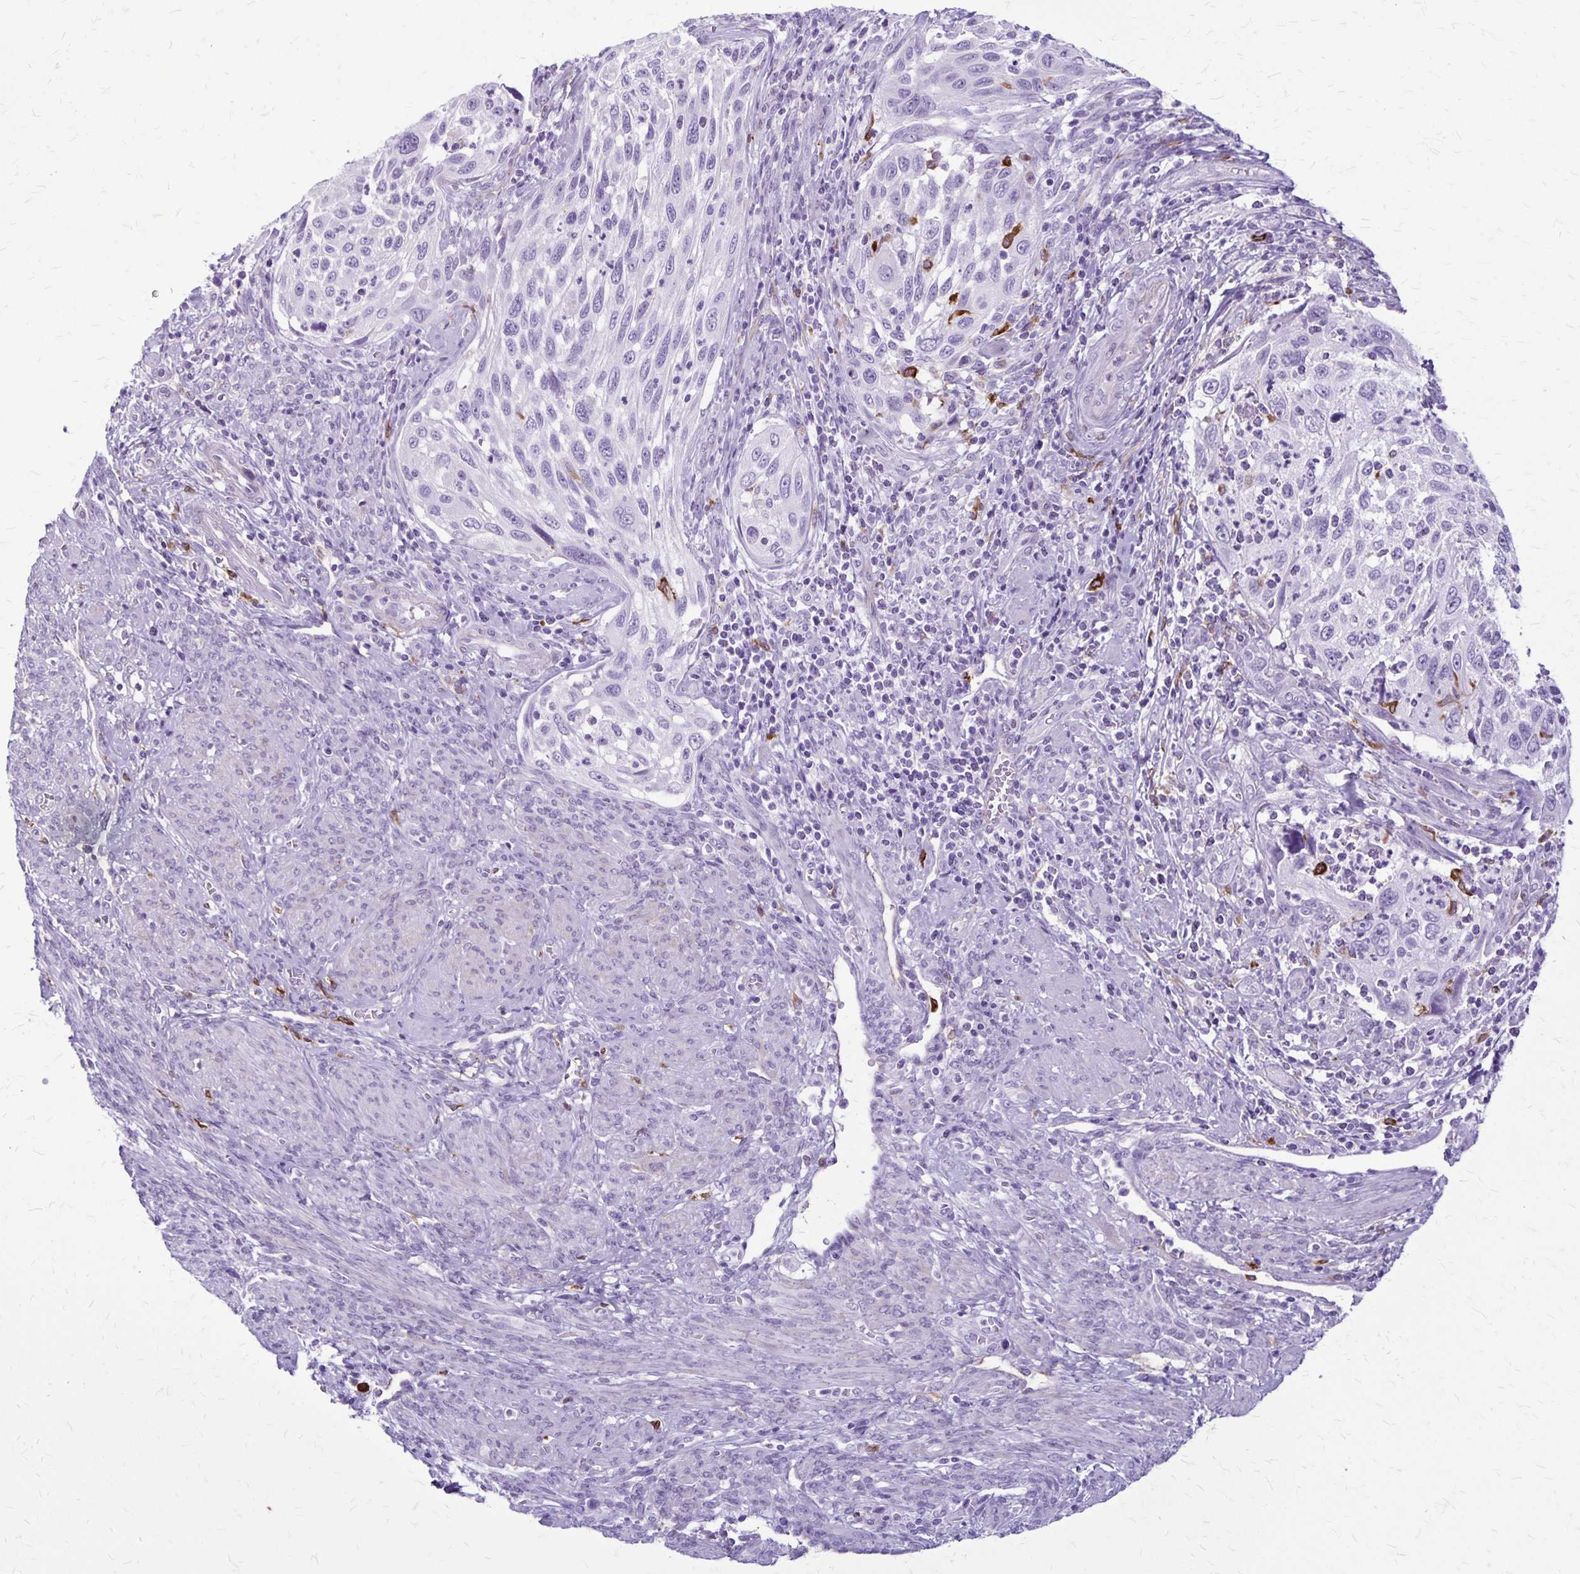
{"staining": {"intensity": "negative", "quantity": "none", "location": "none"}, "tissue": "cervical cancer", "cell_type": "Tumor cells", "image_type": "cancer", "snomed": [{"axis": "morphology", "description": "Squamous cell carcinoma, NOS"}, {"axis": "topography", "description": "Cervix"}], "caption": "High magnification brightfield microscopy of cervical squamous cell carcinoma stained with DAB (brown) and counterstained with hematoxylin (blue): tumor cells show no significant expression. Brightfield microscopy of IHC stained with DAB (3,3'-diaminobenzidine) (brown) and hematoxylin (blue), captured at high magnification.", "gene": "RTN1", "patient": {"sex": "female", "age": 70}}